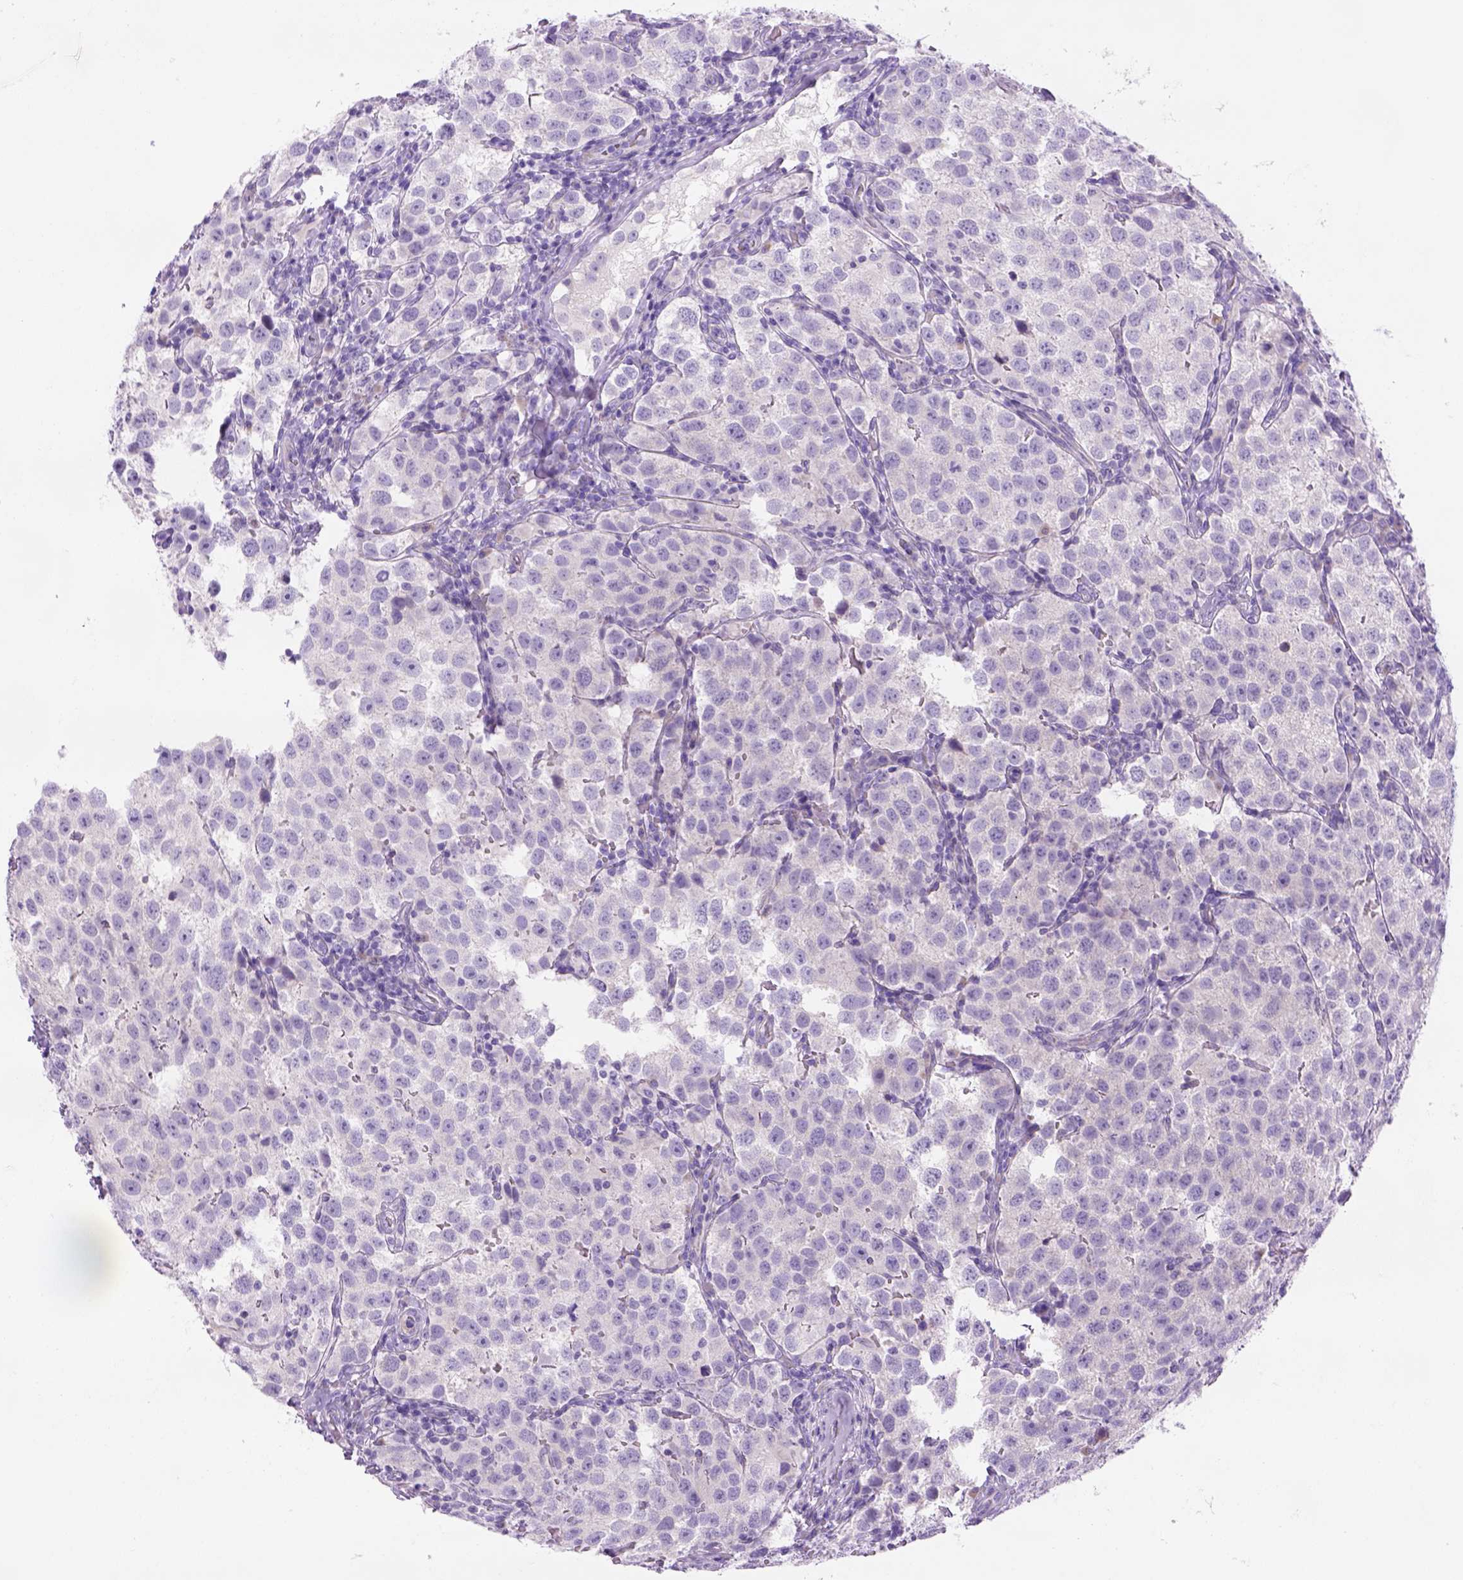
{"staining": {"intensity": "negative", "quantity": "none", "location": "none"}, "tissue": "testis cancer", "cell_type": "Tumor cells", "image_type": "cancer", "snomed": [{"axis": "morphology", "description": "Seminoma, NOS"}, {"axis": "topography", "description": "Testis"}], "caption": "Photomicrograph shows no protein staining in tumor cells of testis seminoma tissue.", "gene": "DNAH11", "patient": {"sex": "male", "age": 37}}